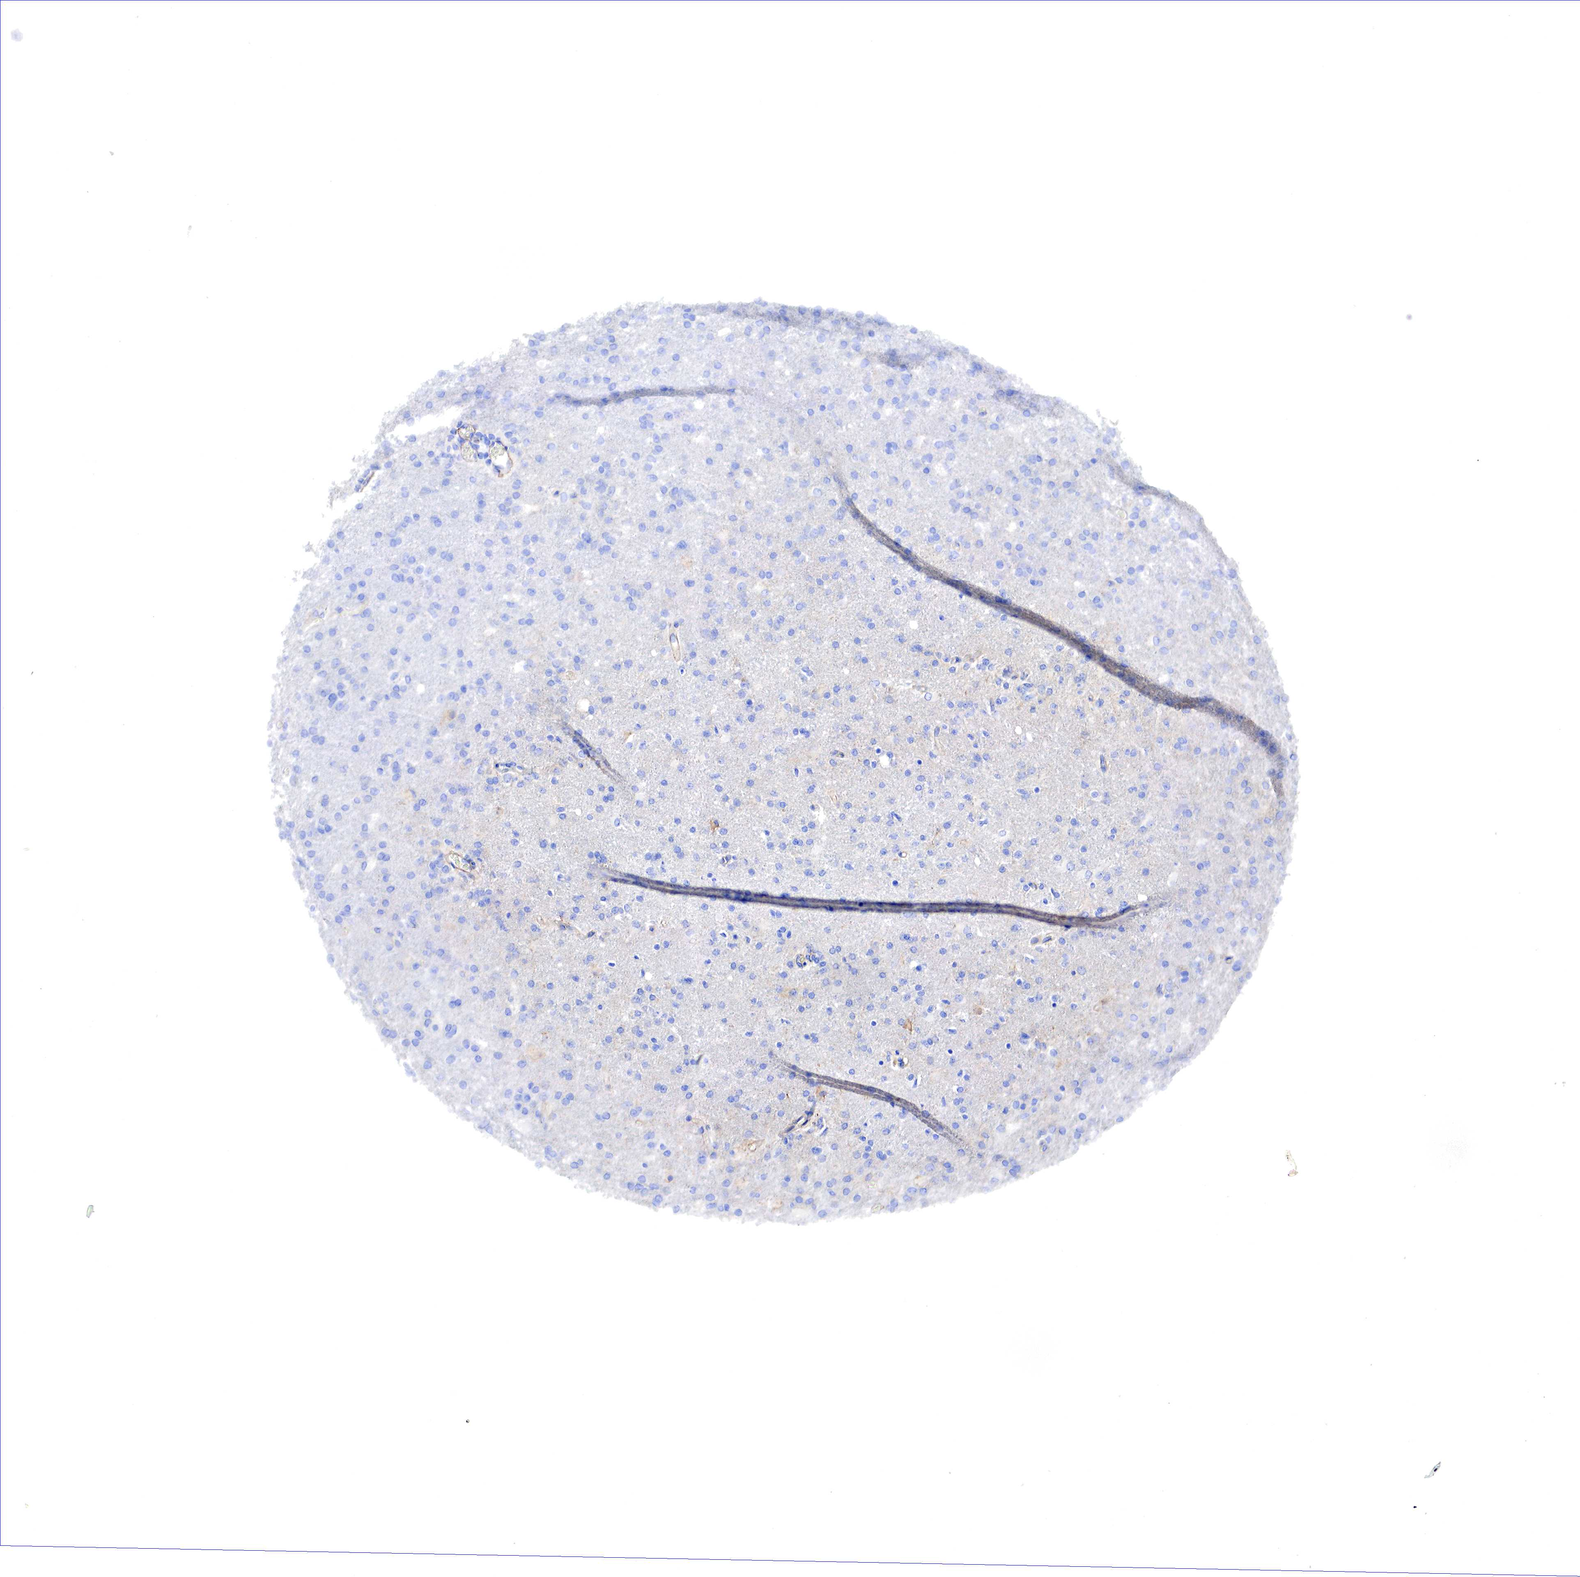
{"staining": {"intensity": "negative", "quantity": "none", "location": "none"}, "tissue": "glioma", "cell_type": "Tumor cells", "image_type": "cancer", "snomed": [{"axis": "morphology", "description": "Glioma, malignant, High grade"}, {"axis": "topography", "description": "Brain"}], "caption": "The micrograph demonstrates no significant expression in tumor cells of high-grade glioma (malignant). Brightfield microscopy of IHC stained with DAB (brown) and hematoxylin (blue), captured at high magnification.", "gene": "TPM1", "patient": {"sex": "male", "age": 68}}